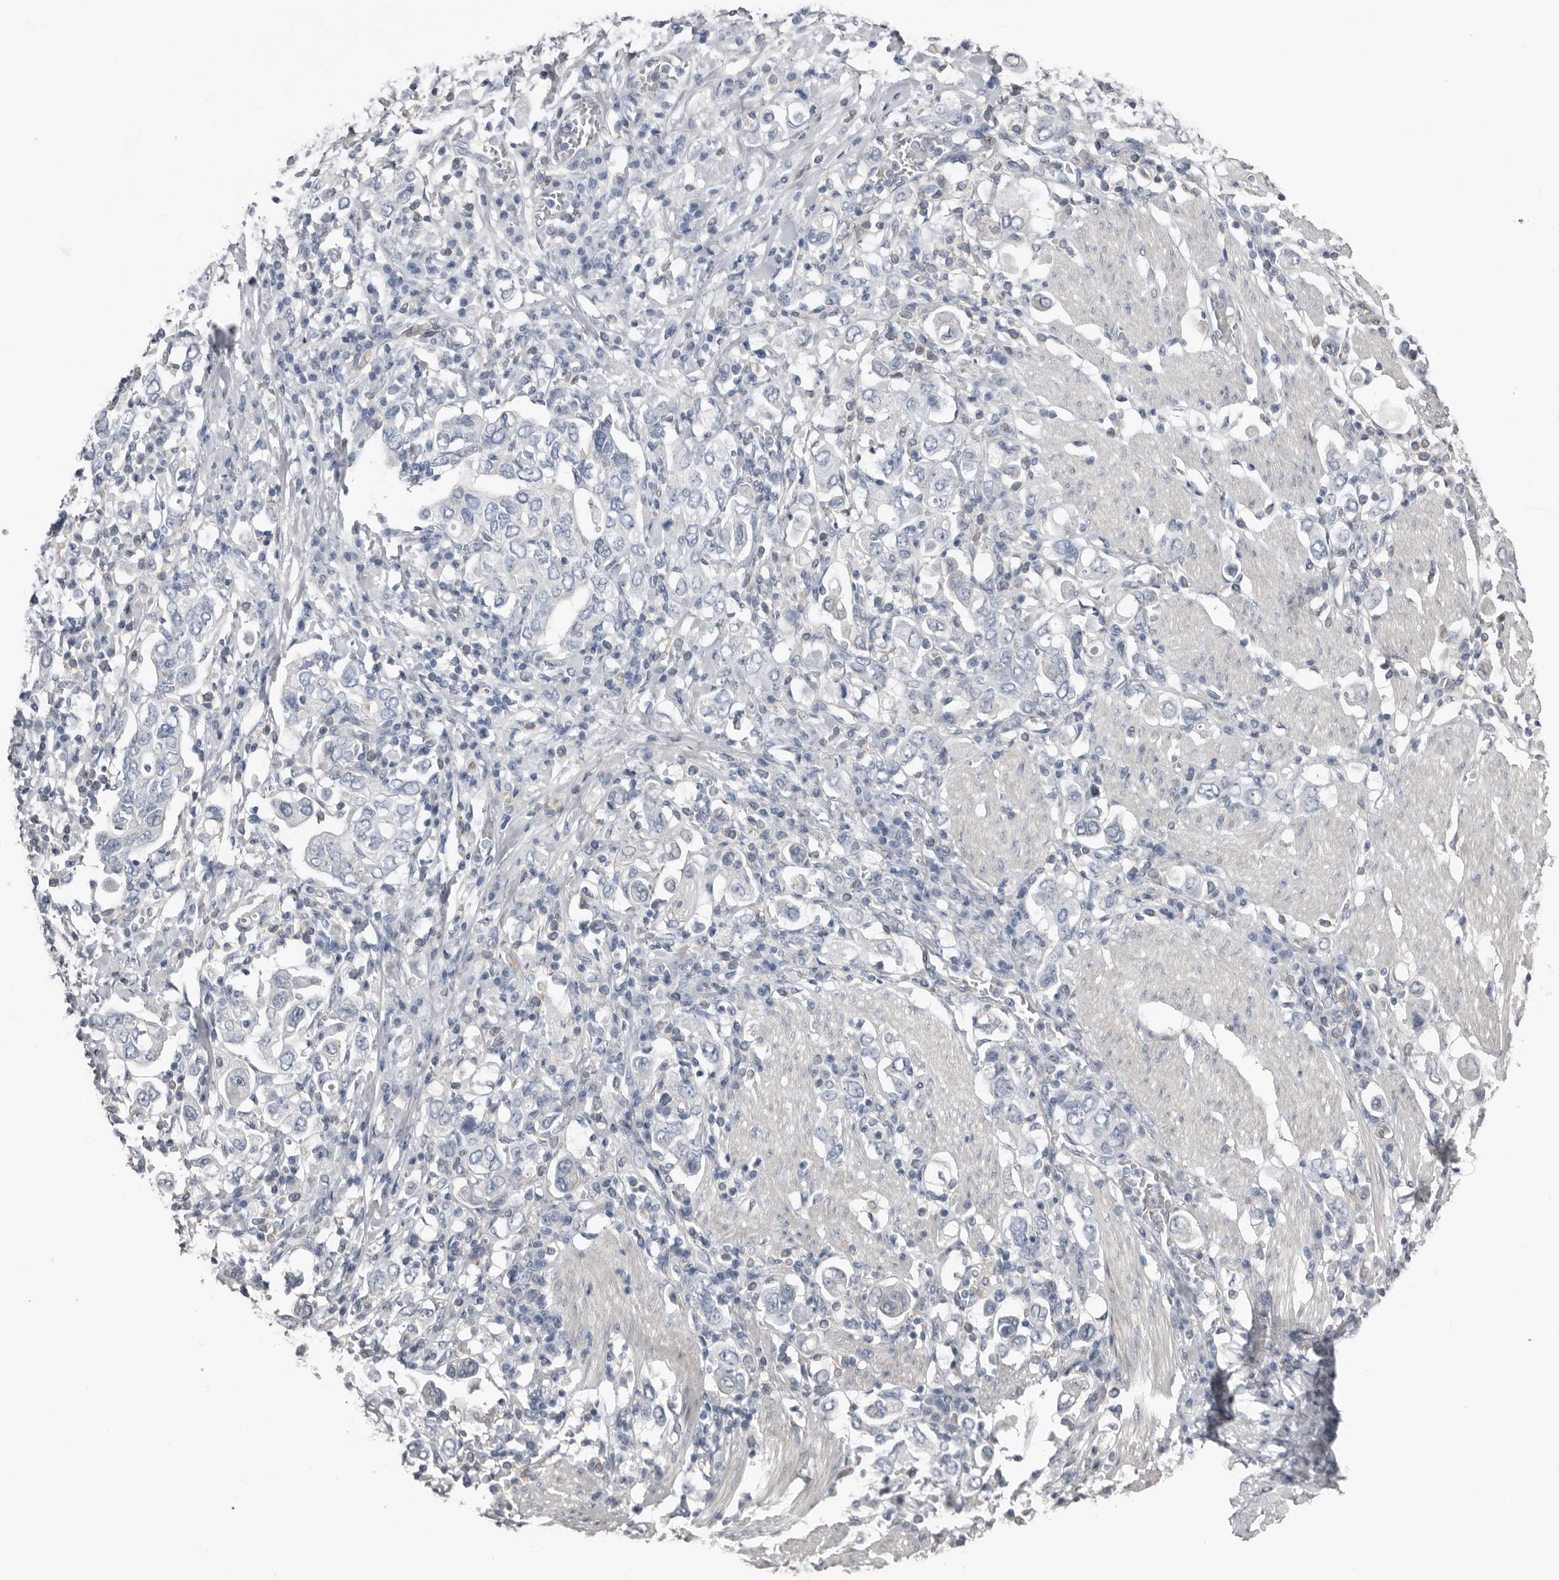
{"staining": {"intensity": "negative", "quantity": "none", "location": "none"}, "tissue": "stomach cancer", "cell_type": "Tumor cells", "image_type": "cancer", "snomed": [{"axis": "morphology", "description": "Adenocarcinoma, NOS"}, {"axis": "topography", "description": "Stomach, upper"}], "caption": "This is a histopathology image of IHC staining of stomach adenocarcinoma, which shows no positivity in tumor cells.", "gene": "FABP7", "patient": {"sex": "male", "age": 62}}